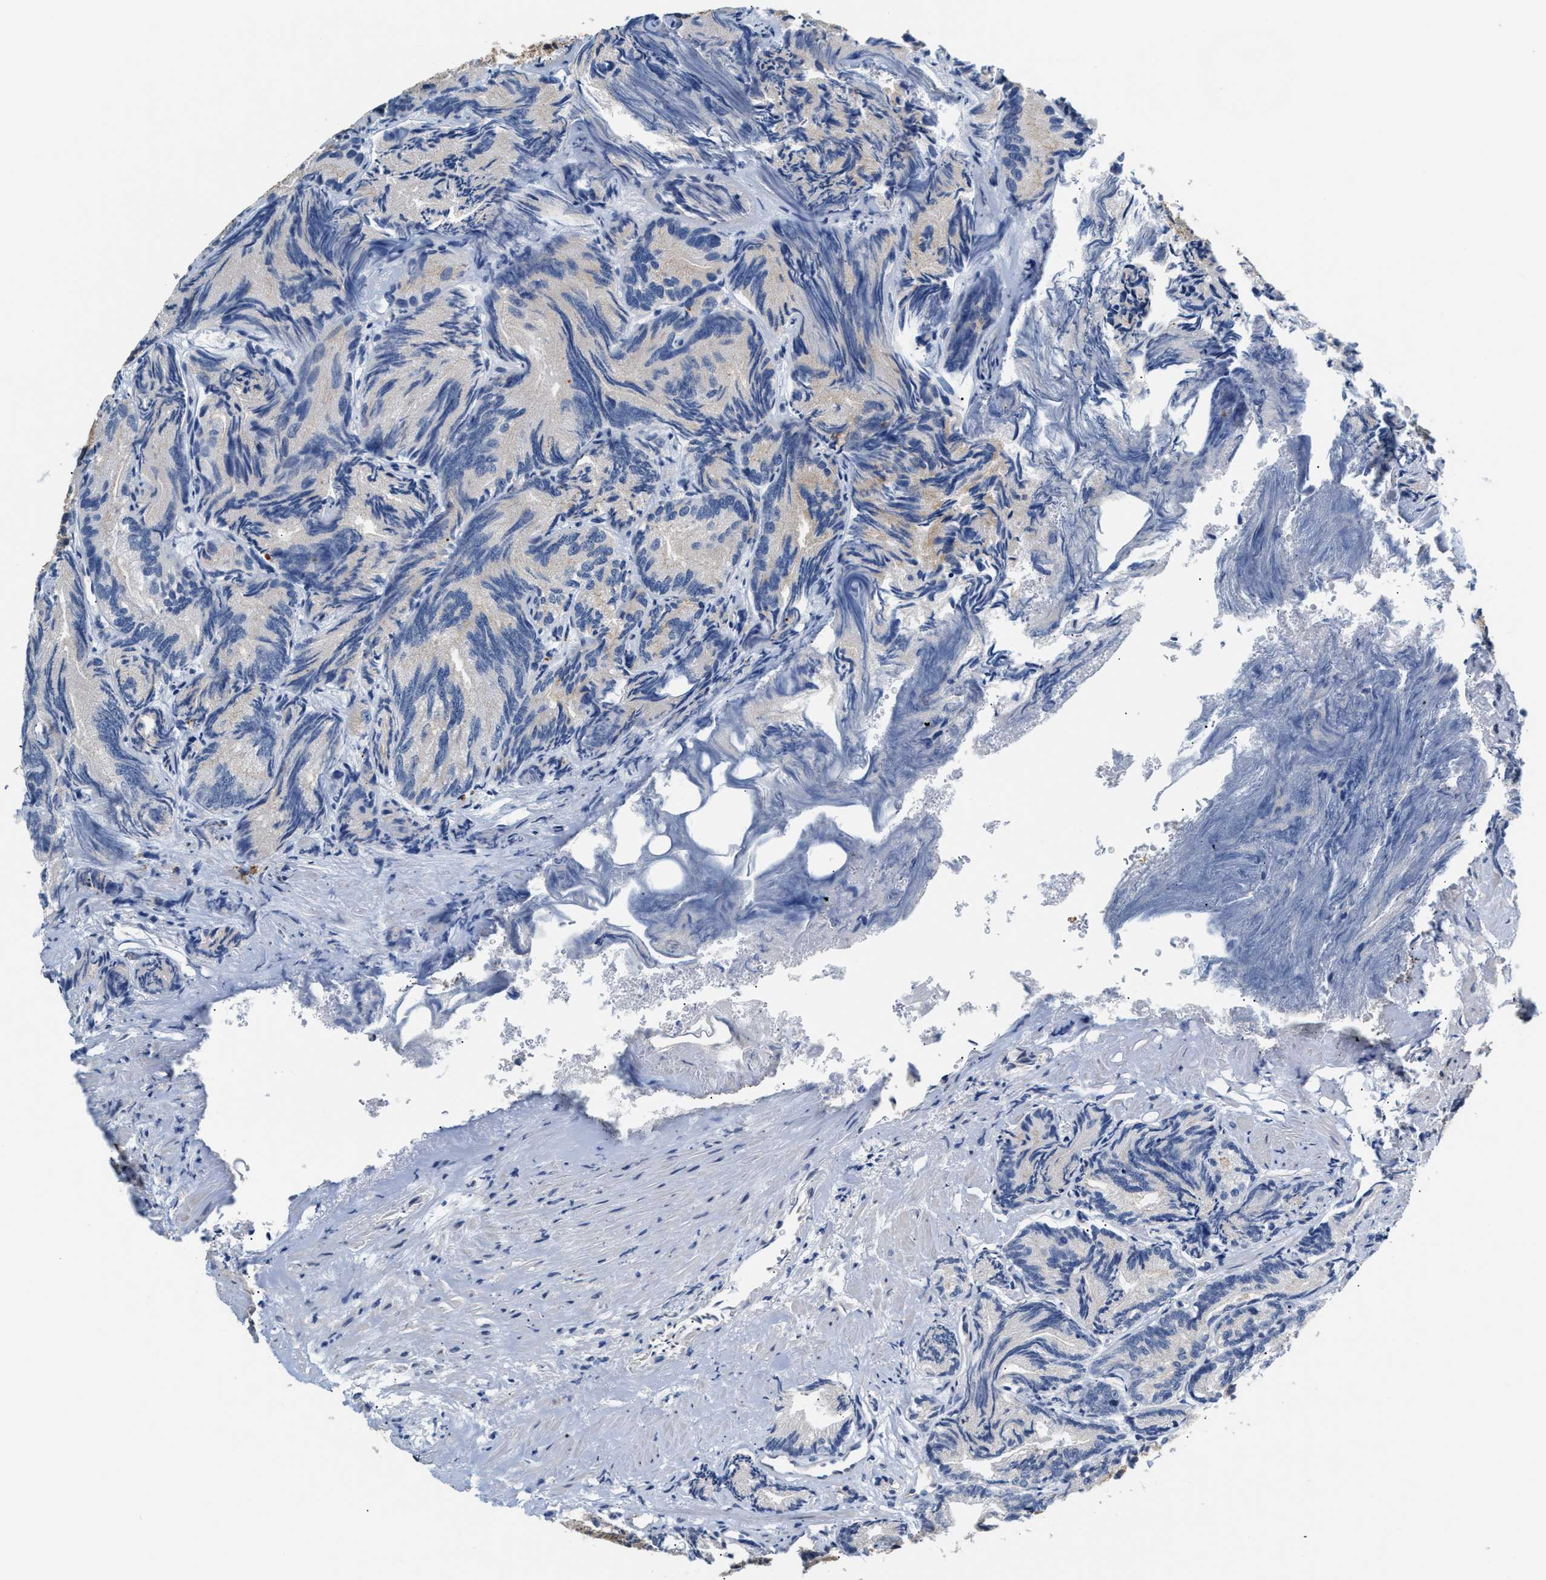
{"staining": {"intensity": "moderate", "quantity": "<25%", "location": "cytoplasmic/membranous"}, "tissue": "prostate cancer", "cell_type": "Tumor cells", "image_type": "cancer", "snomed": [{"axis": "morphology", "description": "Adenocarcinoma, Low grade"}, {"axis": "topography", "description": "Prostate"}], "caption": "DAB immunohistochemical staining of prostate cancer (low-grade adenocarcinoma) reveals moderate cytoplasmic/membranous protein staining in about <25% of tumor cells.", "gene": "PPM1H", "patient": {"sex": "male", "age": 89}}